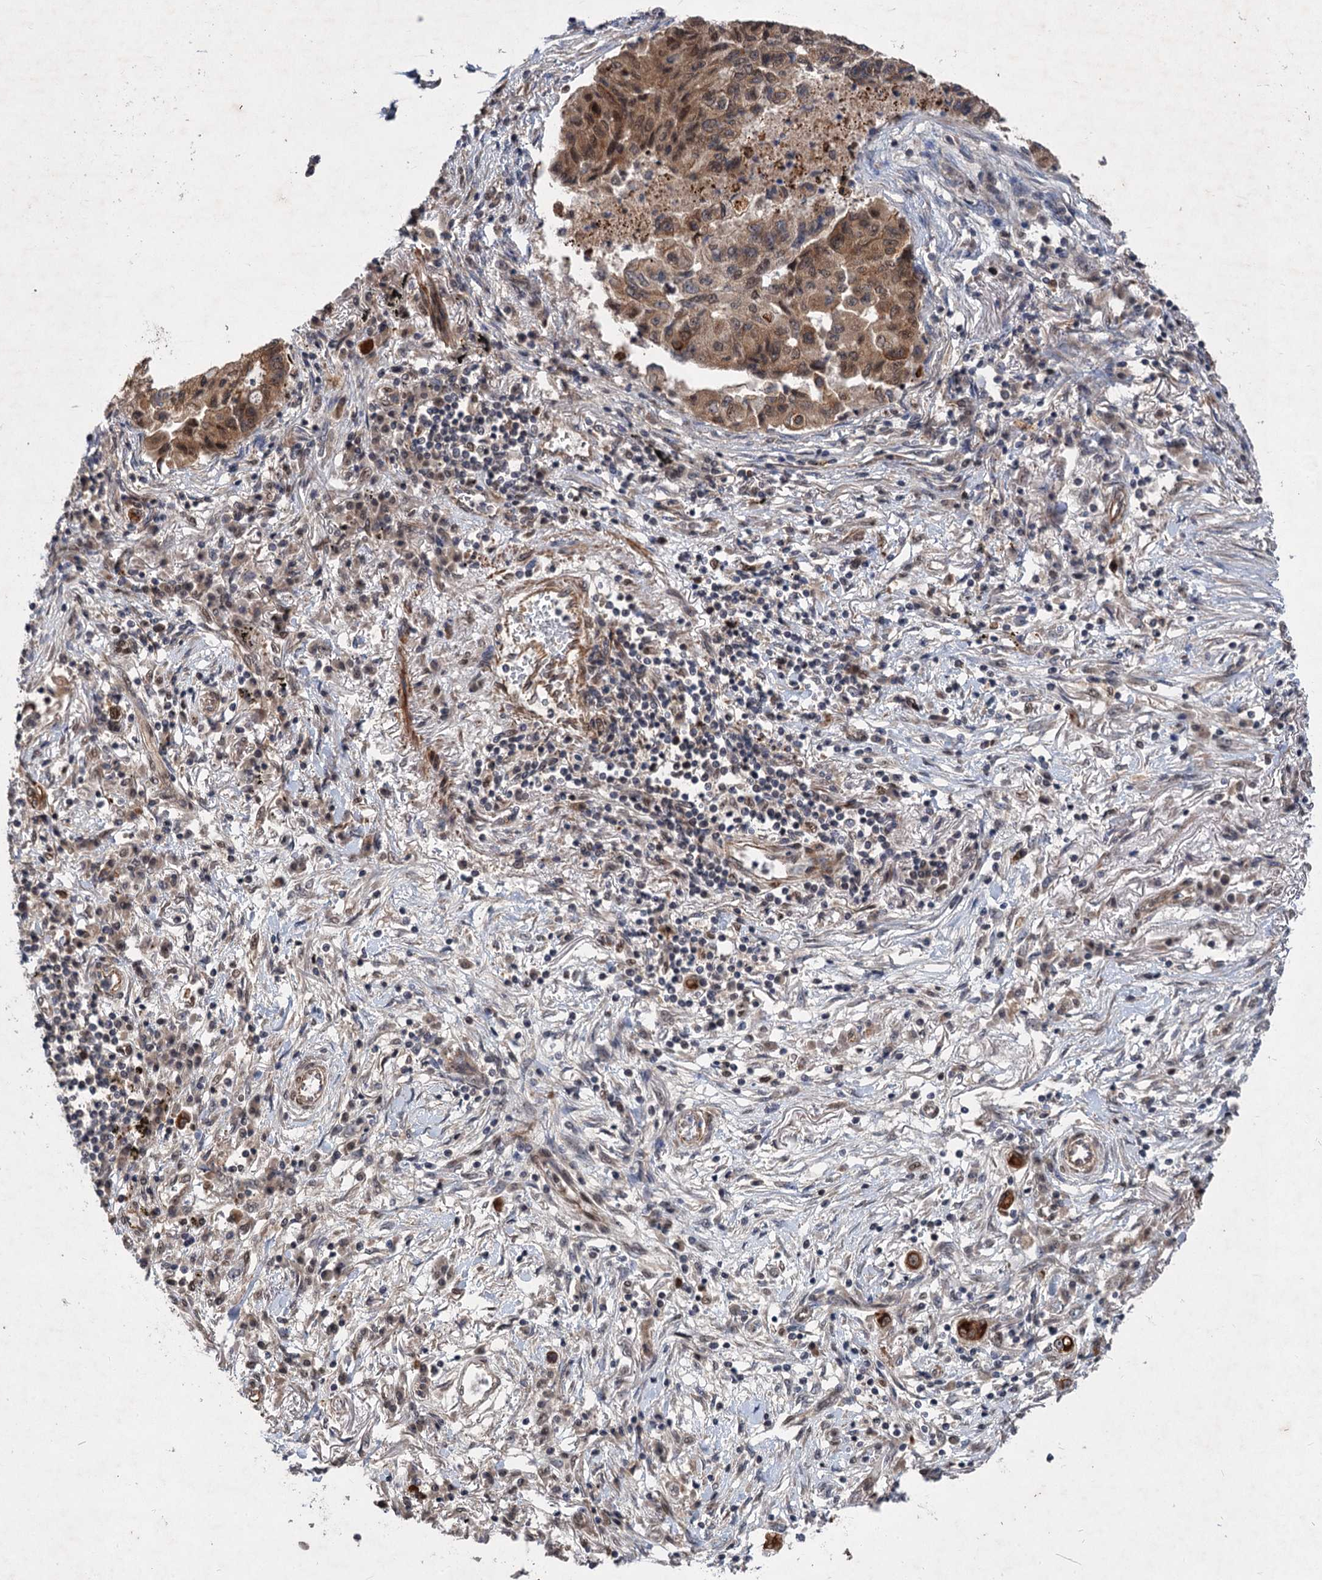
{"staining": {"intensity": "moderate", "quantity": ">75%", "location": "cytoplasmic/membranous,nuclear"}, "tissue": "lung cancer", "cell_type": "Tumor cells", "image_type": "cancer", "snomed": [{"axis": "morphology", "description": "Squamous cell carcinoma, NOS"}, {"axis": "topography", "description": "Lung"}], "caption": "Lung squamous cell carcinoma stained with a protein marker shows moderate staining in tumor cells.", "gene": "TTC31", "patient": {"sex": "male", "age": 74}}